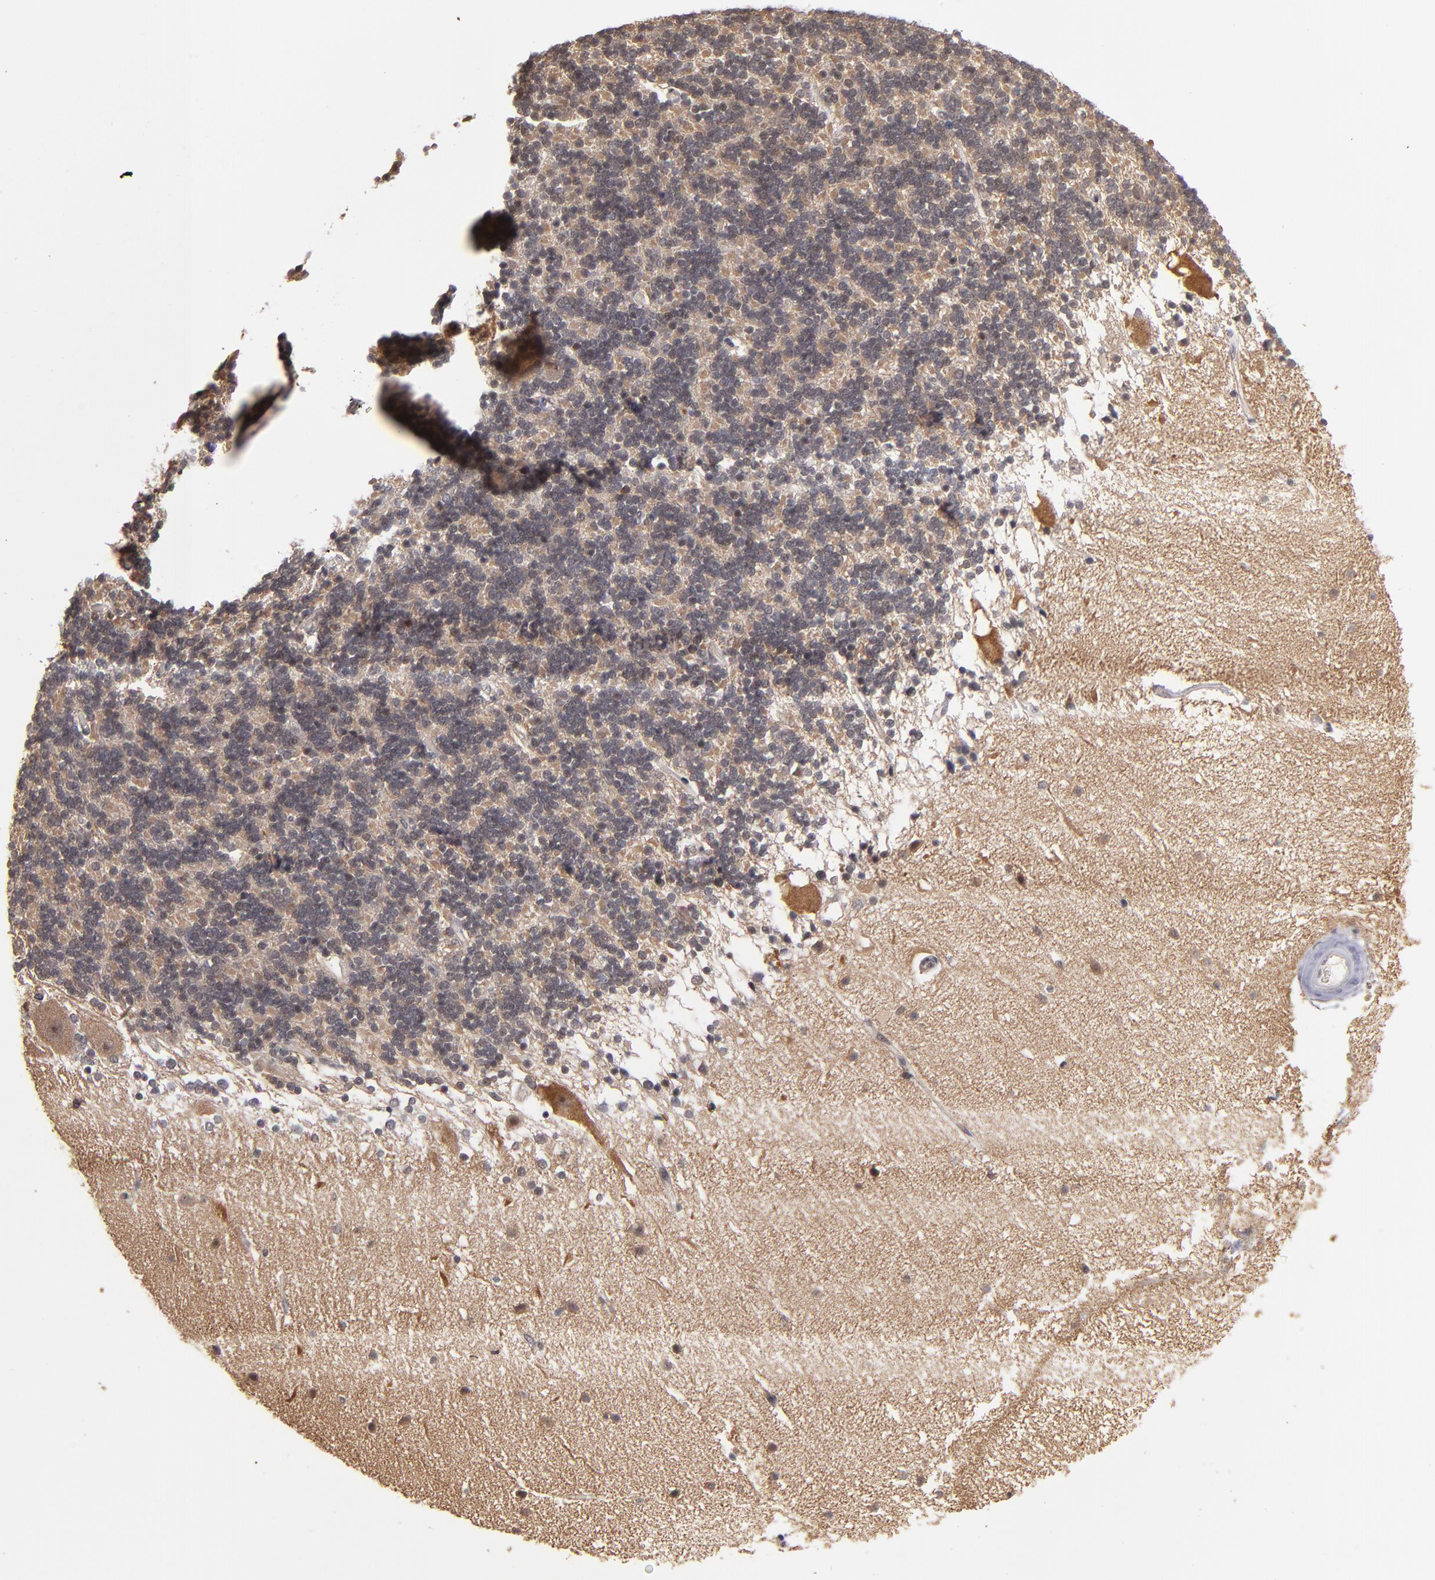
{"staining": {"intensity": "negative", "quantity": "none", "location": "none"}, "tissue": "cerebellum", "cell_type": "Cells in granular layer", "image_type": "normal", "snomed": [{"axis": "morphology", "description": "Normal tissue, NOS"}, {"axis": "topography", "description": "Cerebellum"}], "caption": "IHC of normal human cerebellum exhibits no positivity in cells in granular layer. (Stains: DAB immunohistochemistry (IHC) with hematoxylin counter stain, Microscopy: brightfield microscopy at high magnification).", "gene": "KDM6A", "patient": {"sex": "female", "age": 54}}